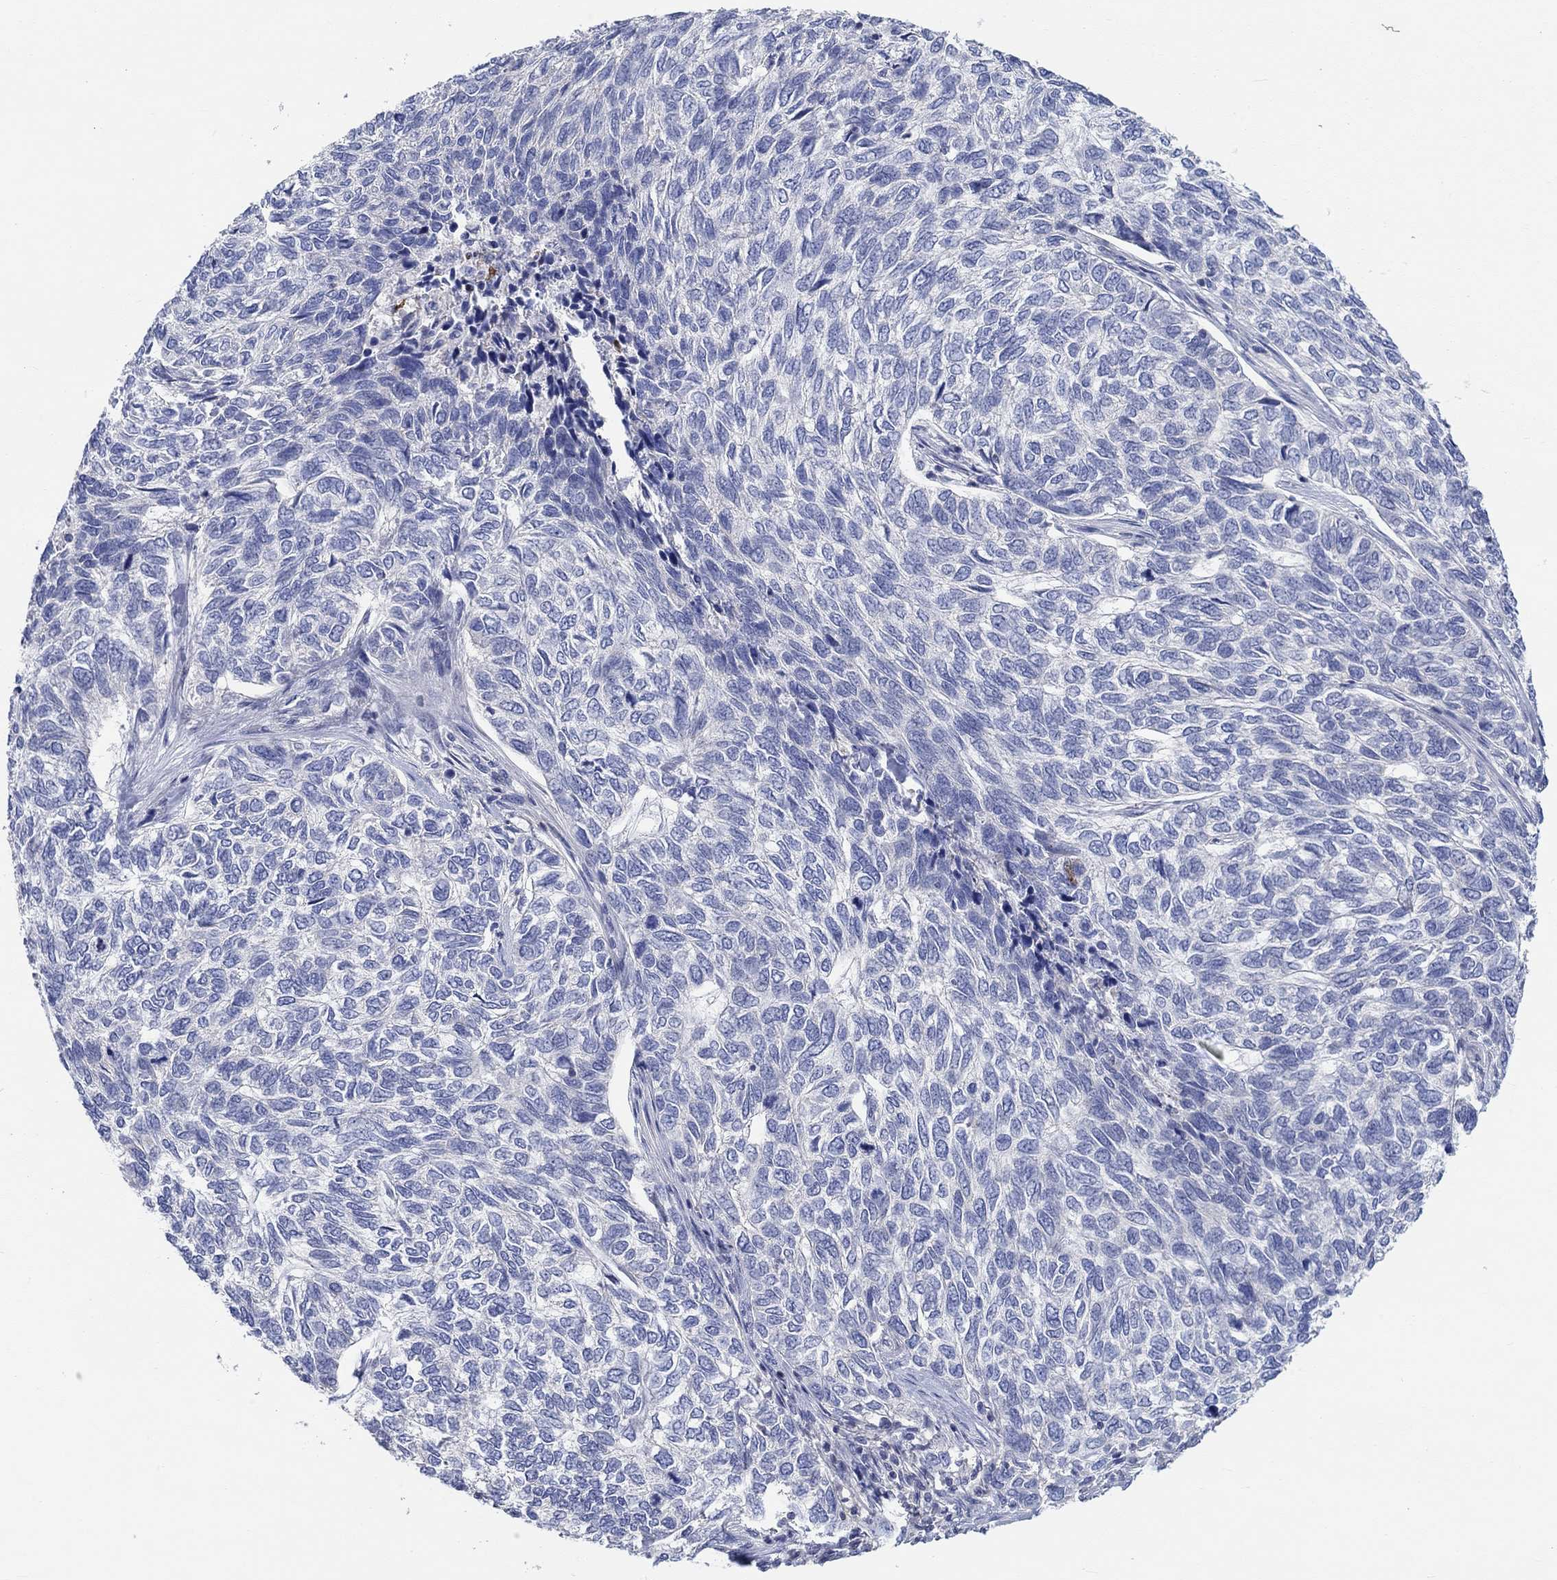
{"staining": {"intensity": "negative", "quantity": "none", "location": "none"}, "tissue": "skin cancer", "cell_type": "Tumor cells", "image_type": "cancer", "snomed": [{"axis": "morphology", "description": "Basal cell carcinoma"}, {"axis": "topography", "description": "Skin"}], "caption": "The immunohistochemistry histopathology image has no significant expression in tumor cells of skin cancer tissue.", "gene": "NAV3", "patient": {"sex": "female", "age": 65}}